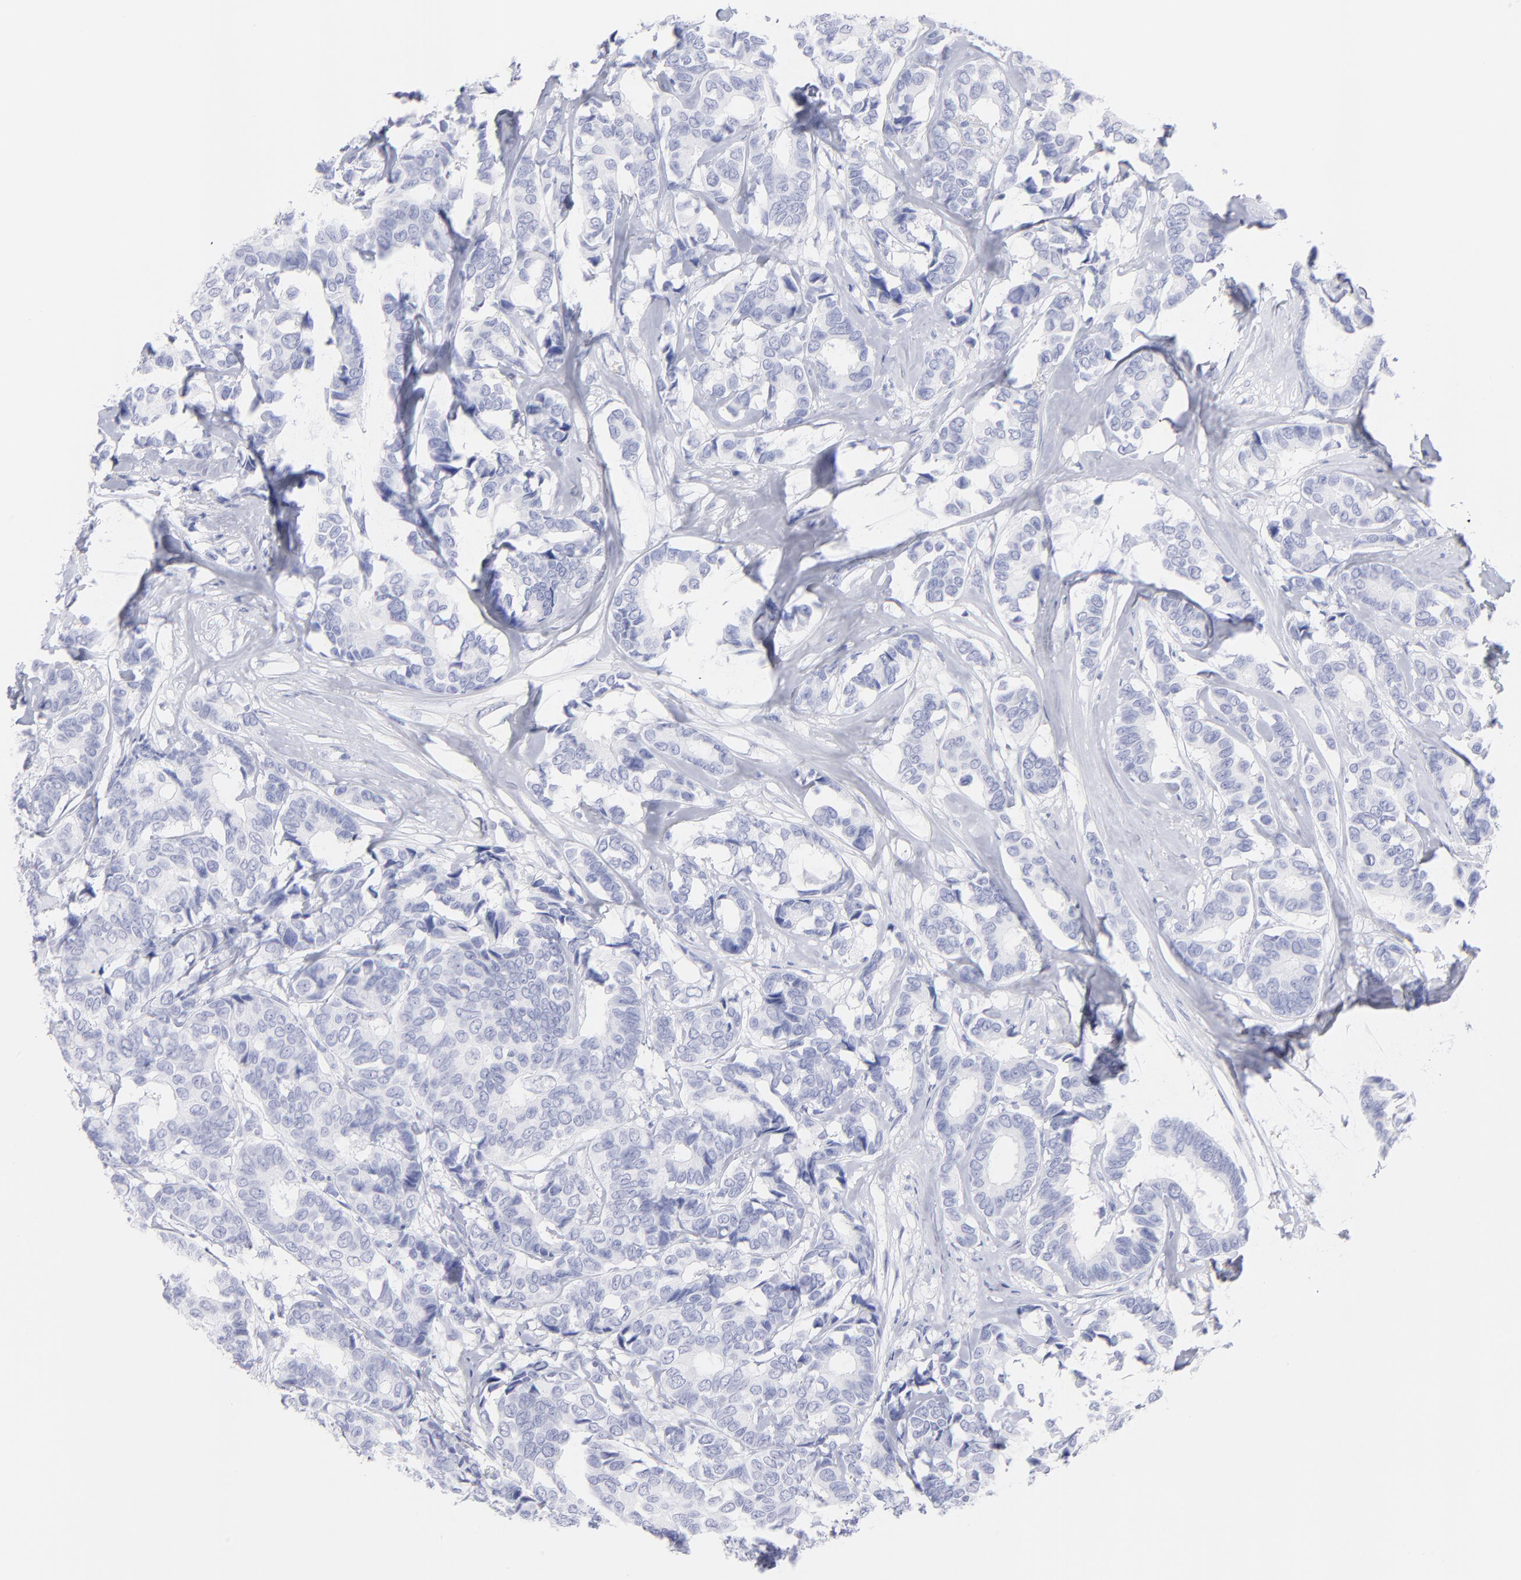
{"staining": {"intensity": "negative", "quantity": "none", "location": "none"}, "tissue": "breast cancer", "cell_type": "Tumor cells", "image_type": "cancer", "snomed": [{"axis": "morphology", "description": "Duct carcinoma"}, {"axis": "topography", "description": "Breast"}], "caption": "A high-resolution image shows immunohistochemistry staining of breast infiltrating ductal carcinoma, which shows no significant positivity in tumor cells.", "gene": "F13B", "patient": {"sex": "female", "age": 87}}